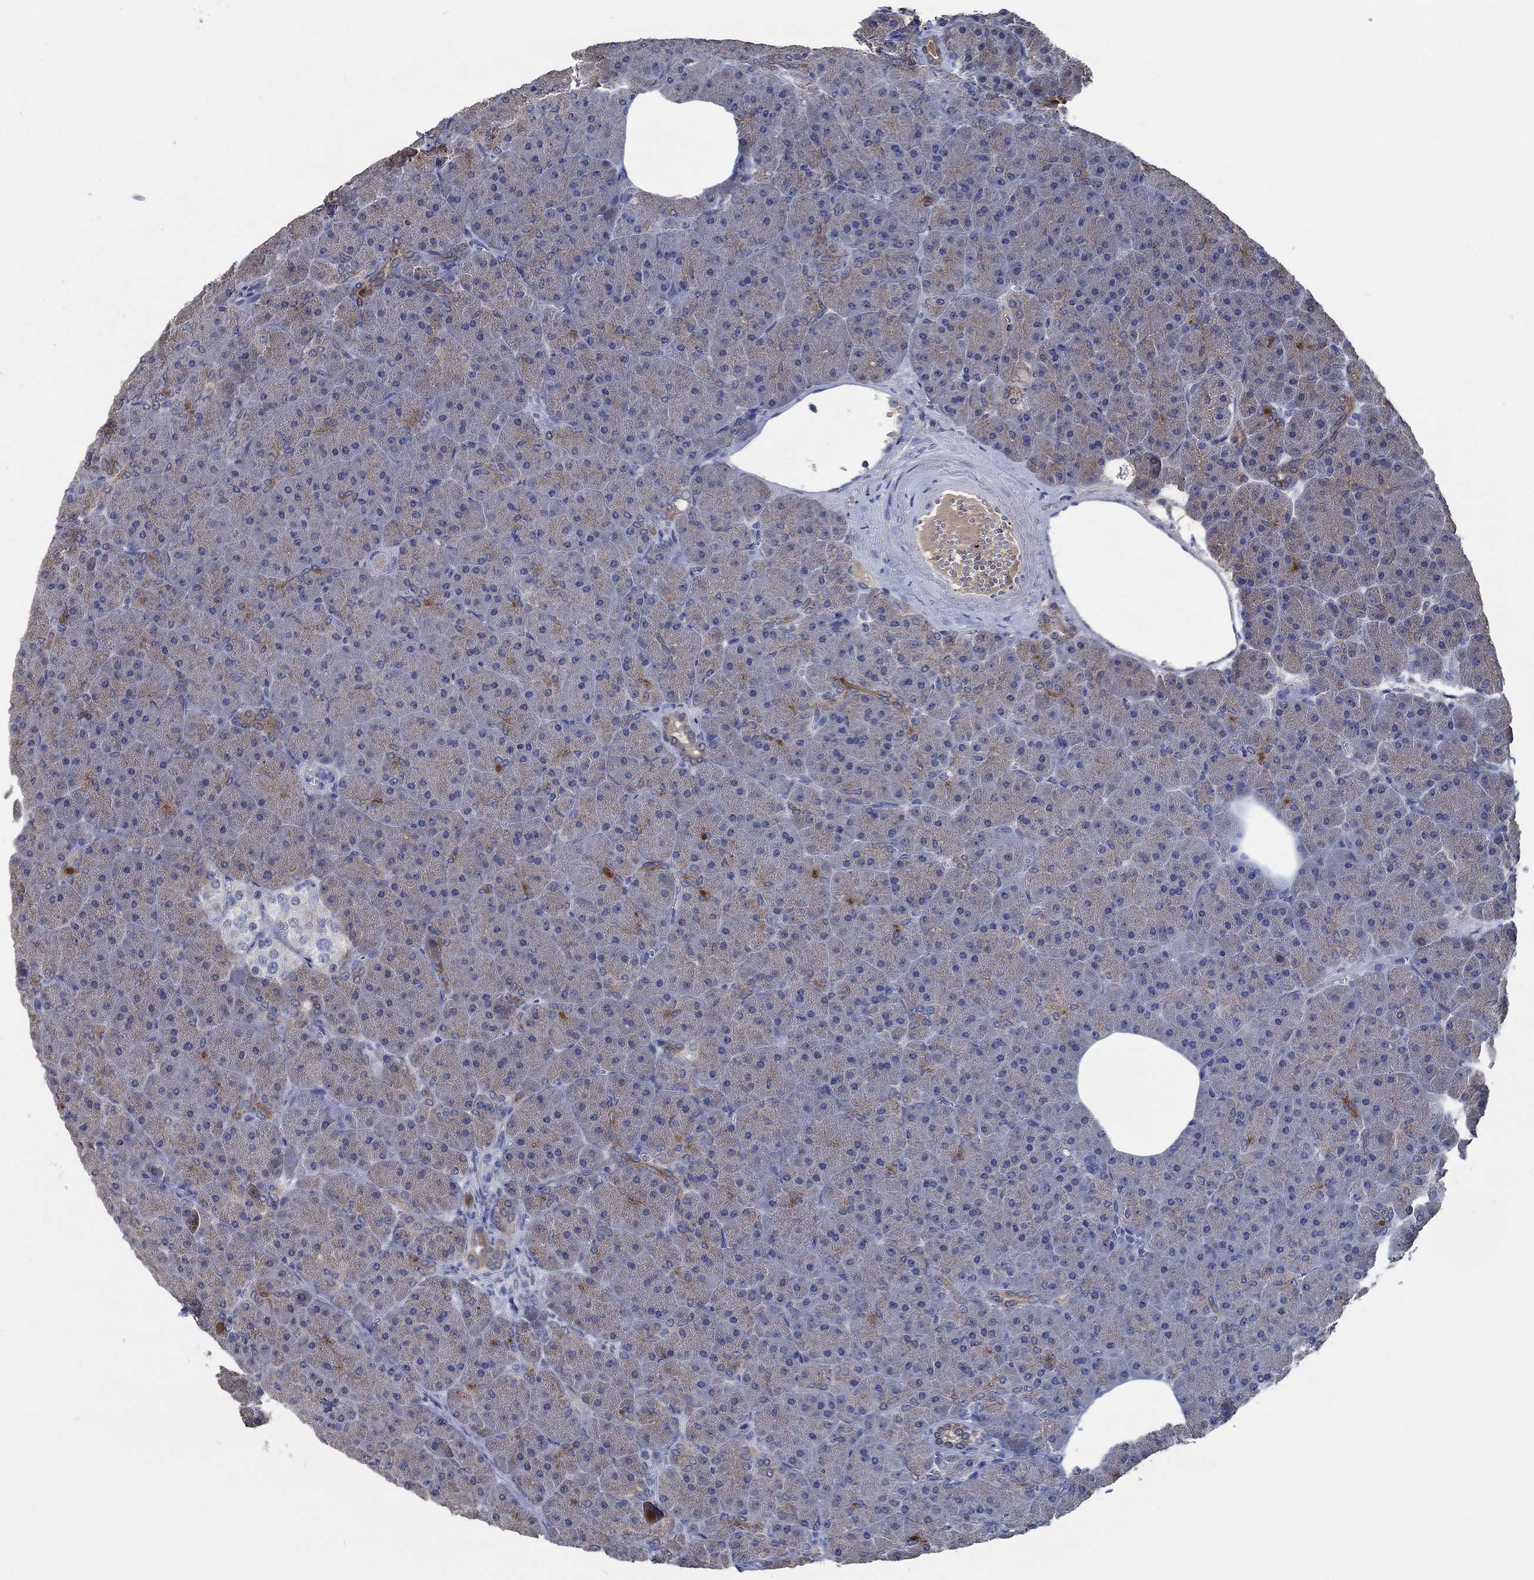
{"staining": {"intensity": "moderate", "quantity": "<25%", "location": "cytoplasmic/membranous"}, "tissue": "pancreas", "cell_type": "Exocrine glandular cells", "image_type": "normal", "snomed": [{"axis": "morphology", "description": "Normal tissue, NOS"}, {"axis": "topography", "description": "Pancreas"}], "caption": "Pancreas stained with DAB immunohistochemistry (IHC) reveals low levels of moderate cytoplasmic/membranous staining in about <25% of exocrine glandular cells.", "gene": "OBSCN", "patient": {"sex": "male", "age": 61}}